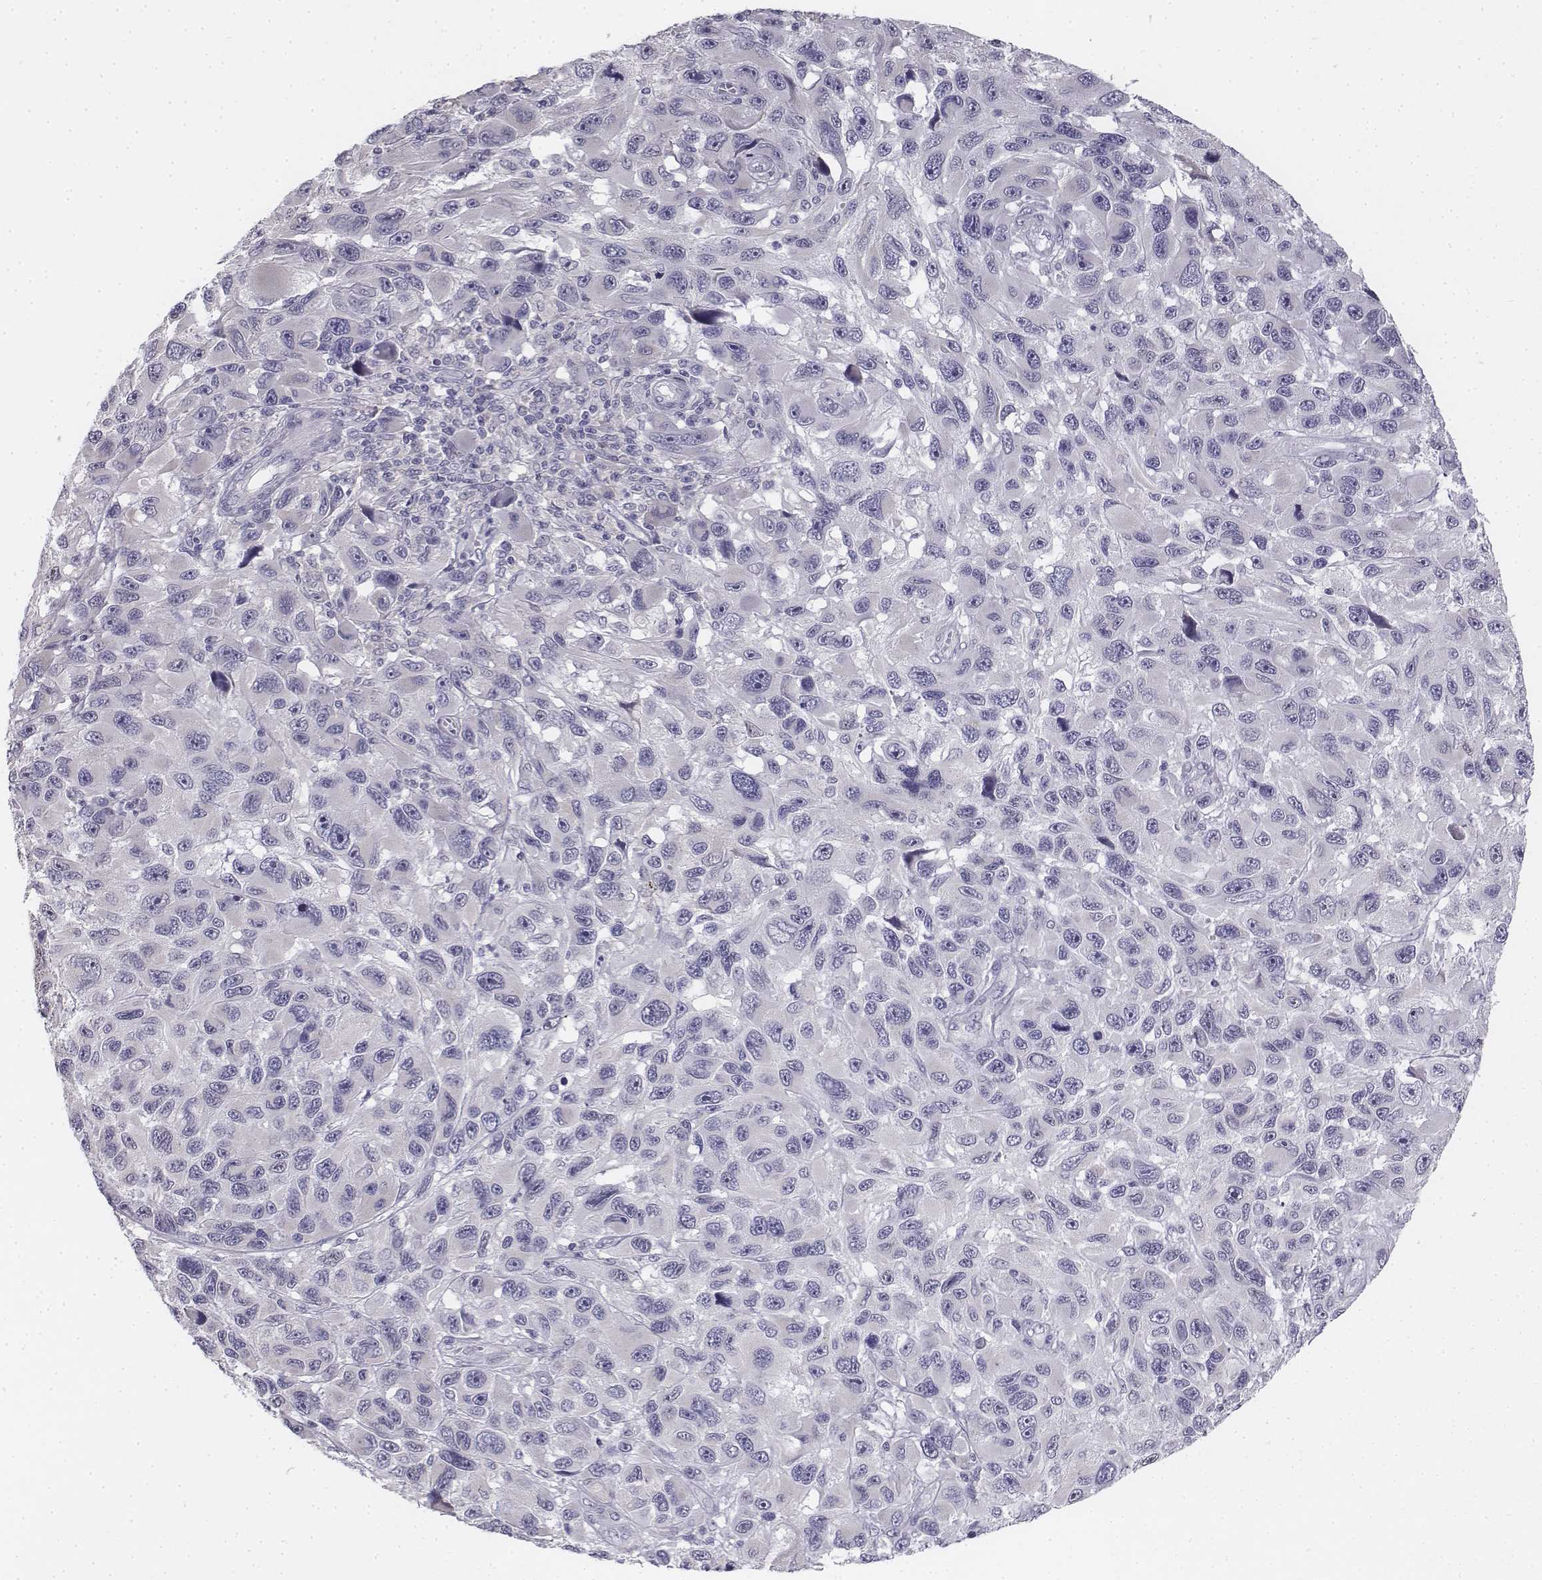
{"staining": {"intensity": "negative", "quantity": "none", "location": "none"}, "tissue": "melanoma", "cell_type": "Tumor cells", "image_type": "cancer", "snomed": [{"axis": "morphology", "description": "Malignant melanoma, NOS"}, {"axis": "topography", "description": "Skin"}], "caption": "An immunohistochemistry (IHC) photomicrograph of melanoma is shown. There is no staining in tumor cells of melanoma. The staining was performed using DAB (3,3'-diaminobenzidine) to visualize the protein expression in brown, while the nuclei were stained in blue with hematoxylin (Magnification: 20x).", "gene": "PENK", "patient": {"sex": "male", "age": 53}}